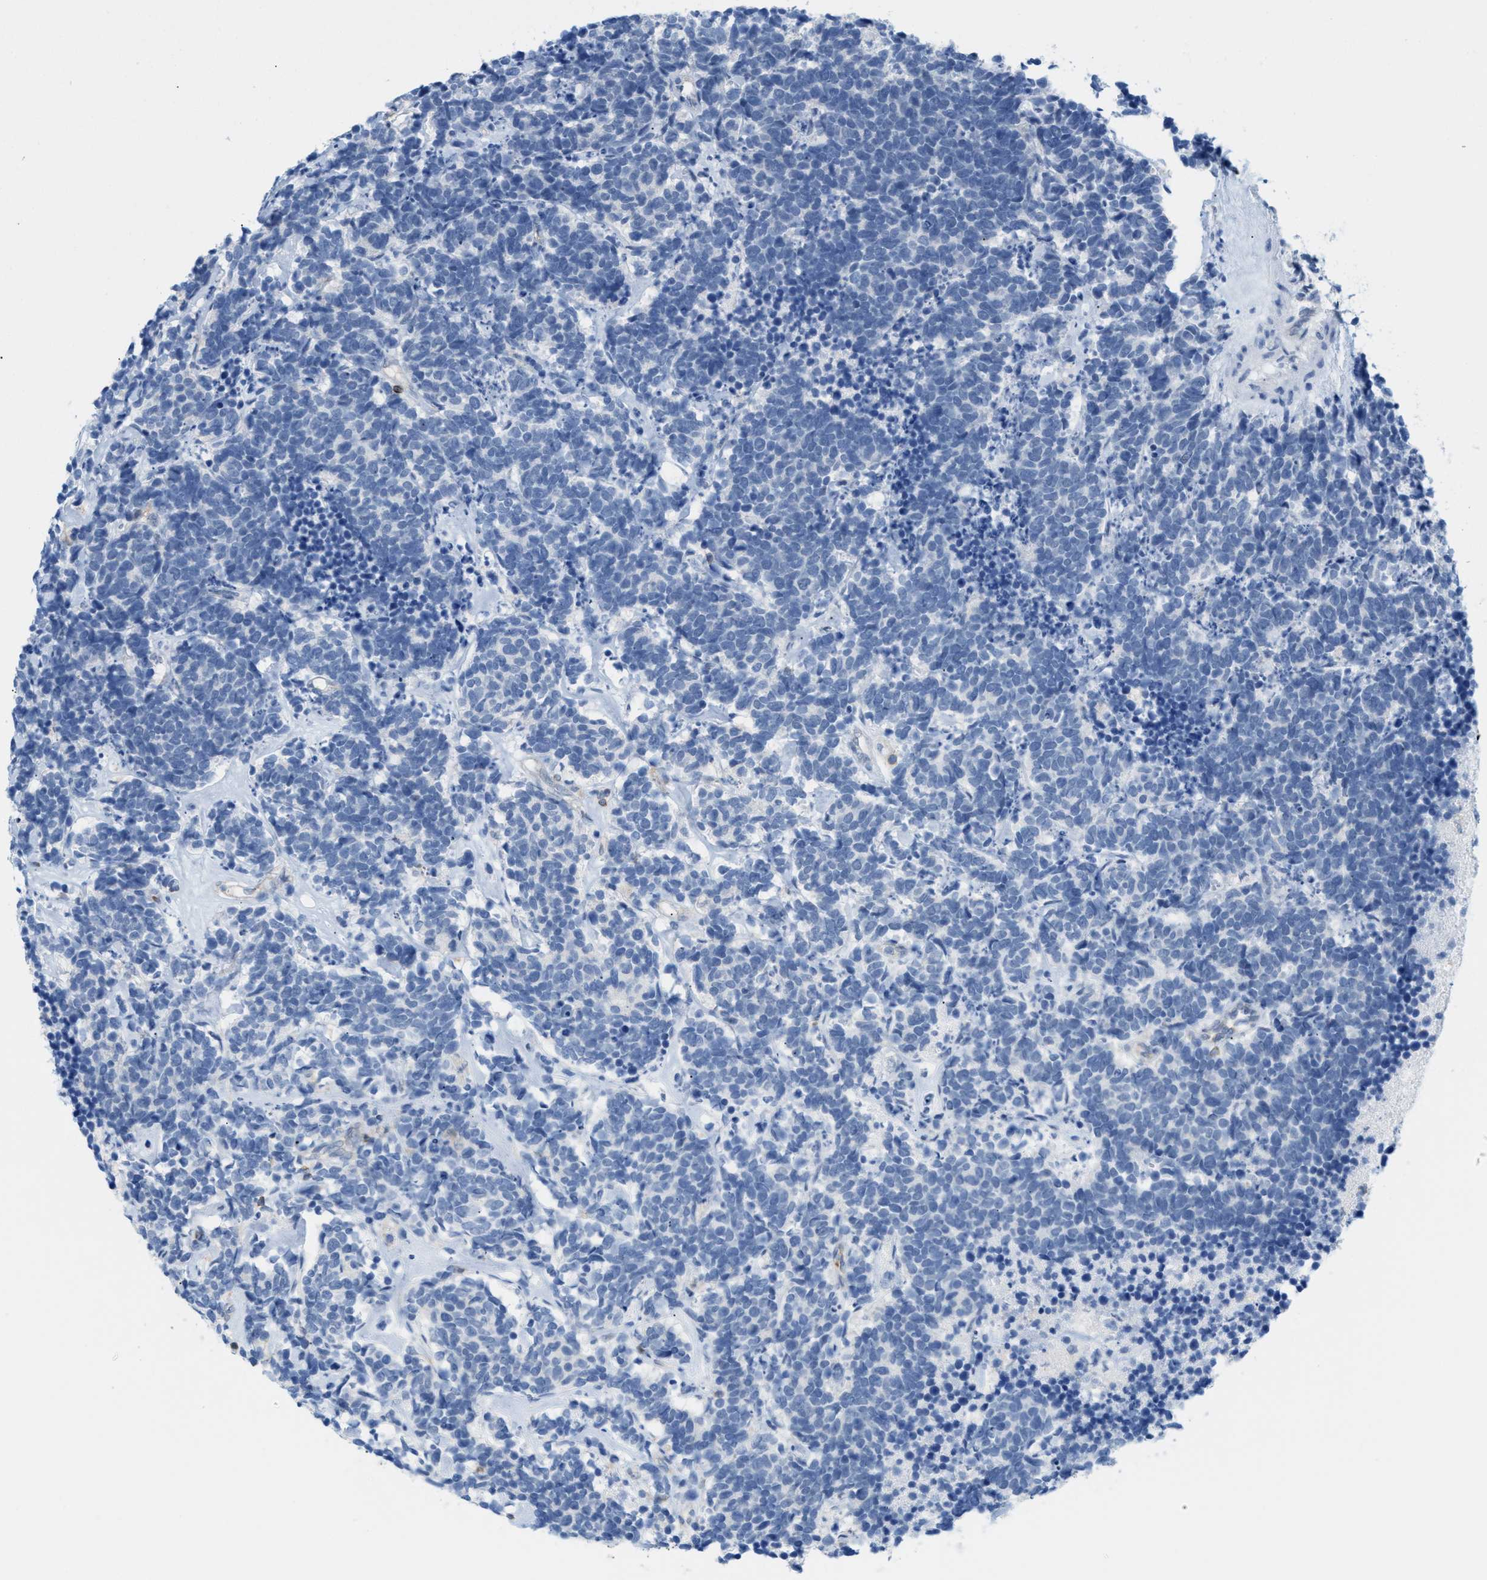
{"staining": {"intensity": "negative", "quantity": "none", "location": "none"}, "tissue": "carcinoid", "cell_type": "Tumor cells", "image_type": "cancer", "snomed": [{"axis": "morphology", "description": "Carcinoma, NOS"}, {"axis": "morphology", "description": "Carcinoid, malignant, NOS"}, {"axis": "topography", "description": "Urinary bladder"}], "caption": "The photomicrograph displays no staining of tumor cells in carcinoid. (Stains: DAB immunohistochemistry with hematoxylin counter stain, Microscopy: brightfield microscopy at high magnification).", "gene": "IL16", "patient": {"sex": "male", "age": 57}}